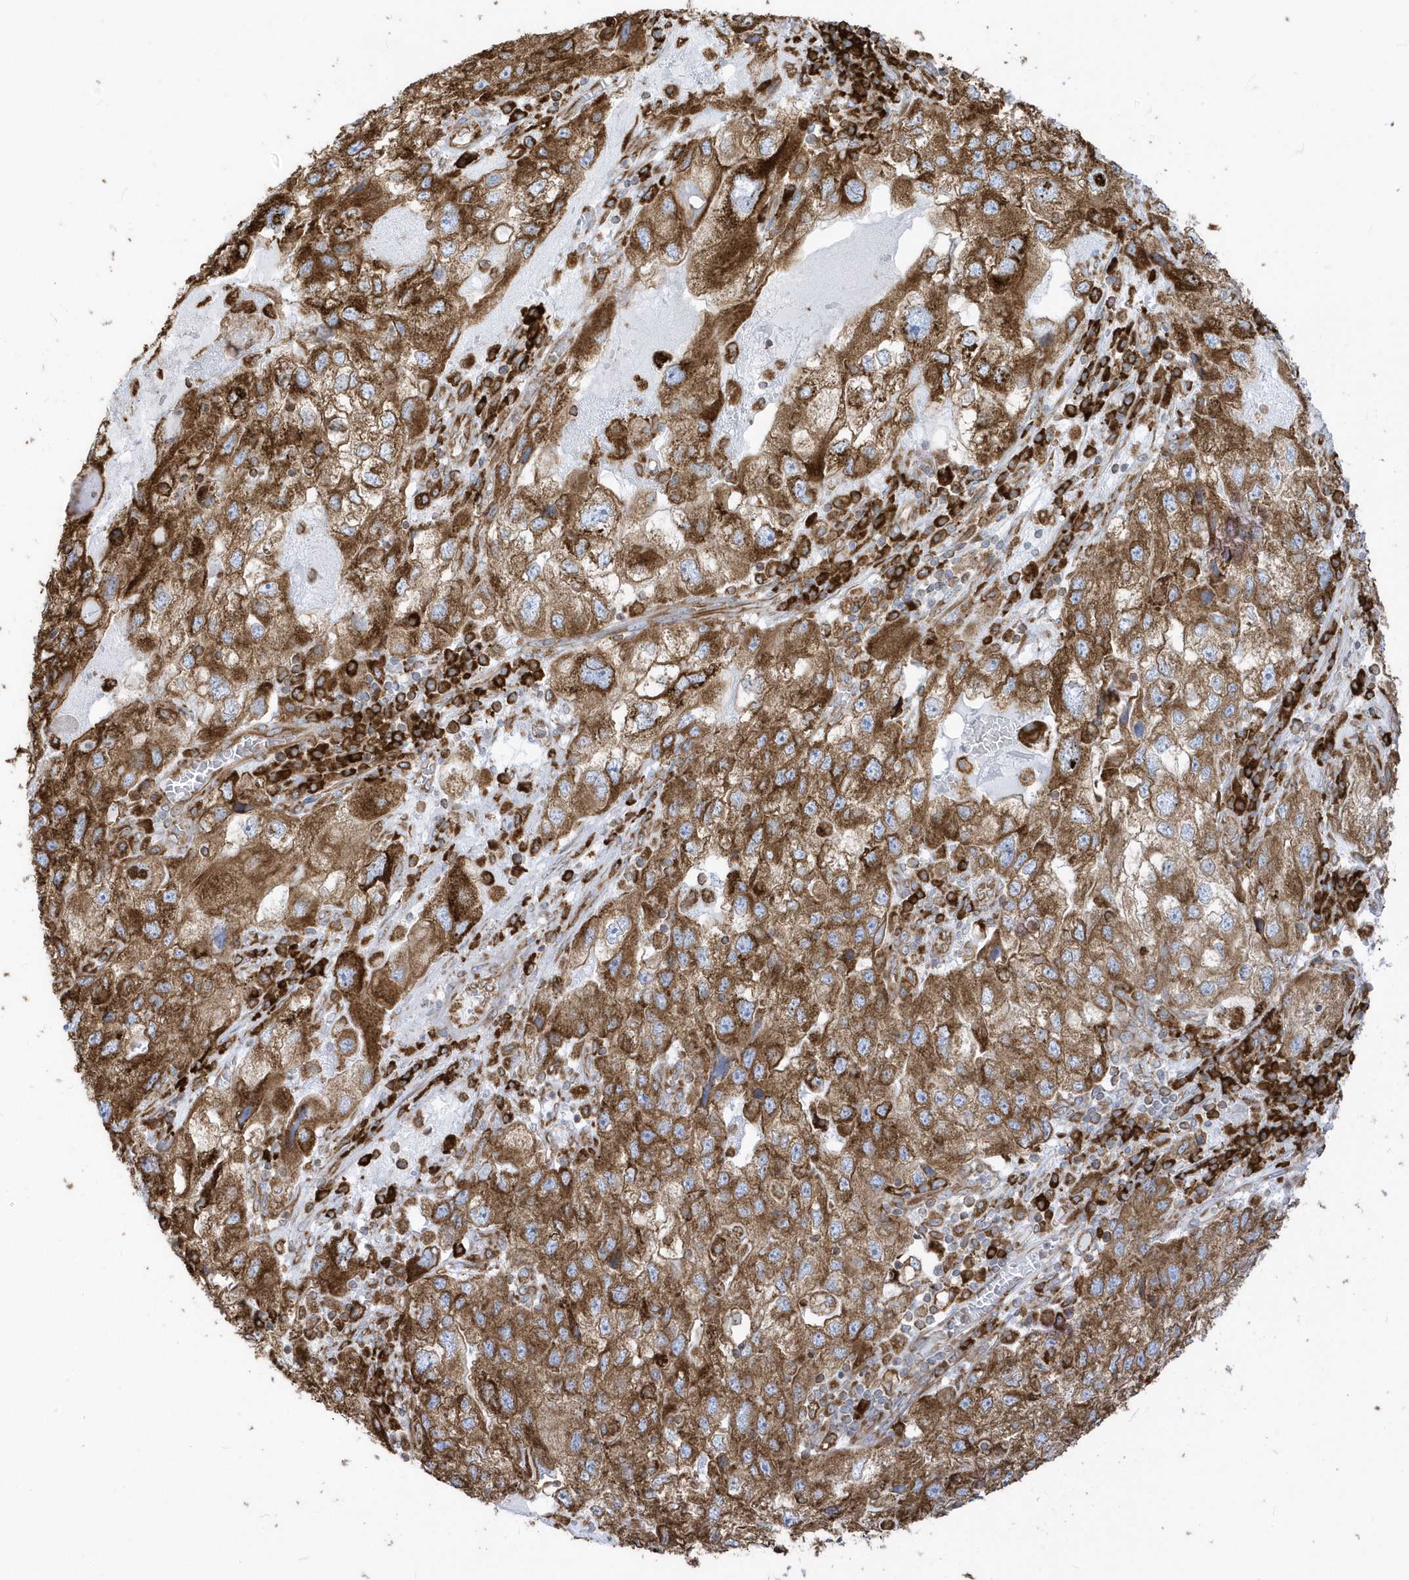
{"staining": {"intensity": "strong", "quantity": ">75%", "location": "cytoplasmic/membranous"}, "tissue": "endometrial cancer", "cell_type": "Tumor cells", "image_type": "cancer", "snomed": [{"axis": "morphology", "description": "Adenocarcinoma, NOS"}, {"axis": "topography", "description": "Endometrium"}], "caption": "Endometrial cancer (adenocarcinoma) stained with immunohistochemistry shows strong cytoplasmic/membranous staining in about >75% of tumor cells.", "gene": "PDIA6", "patient": {"sex": "female", "age": 49}}